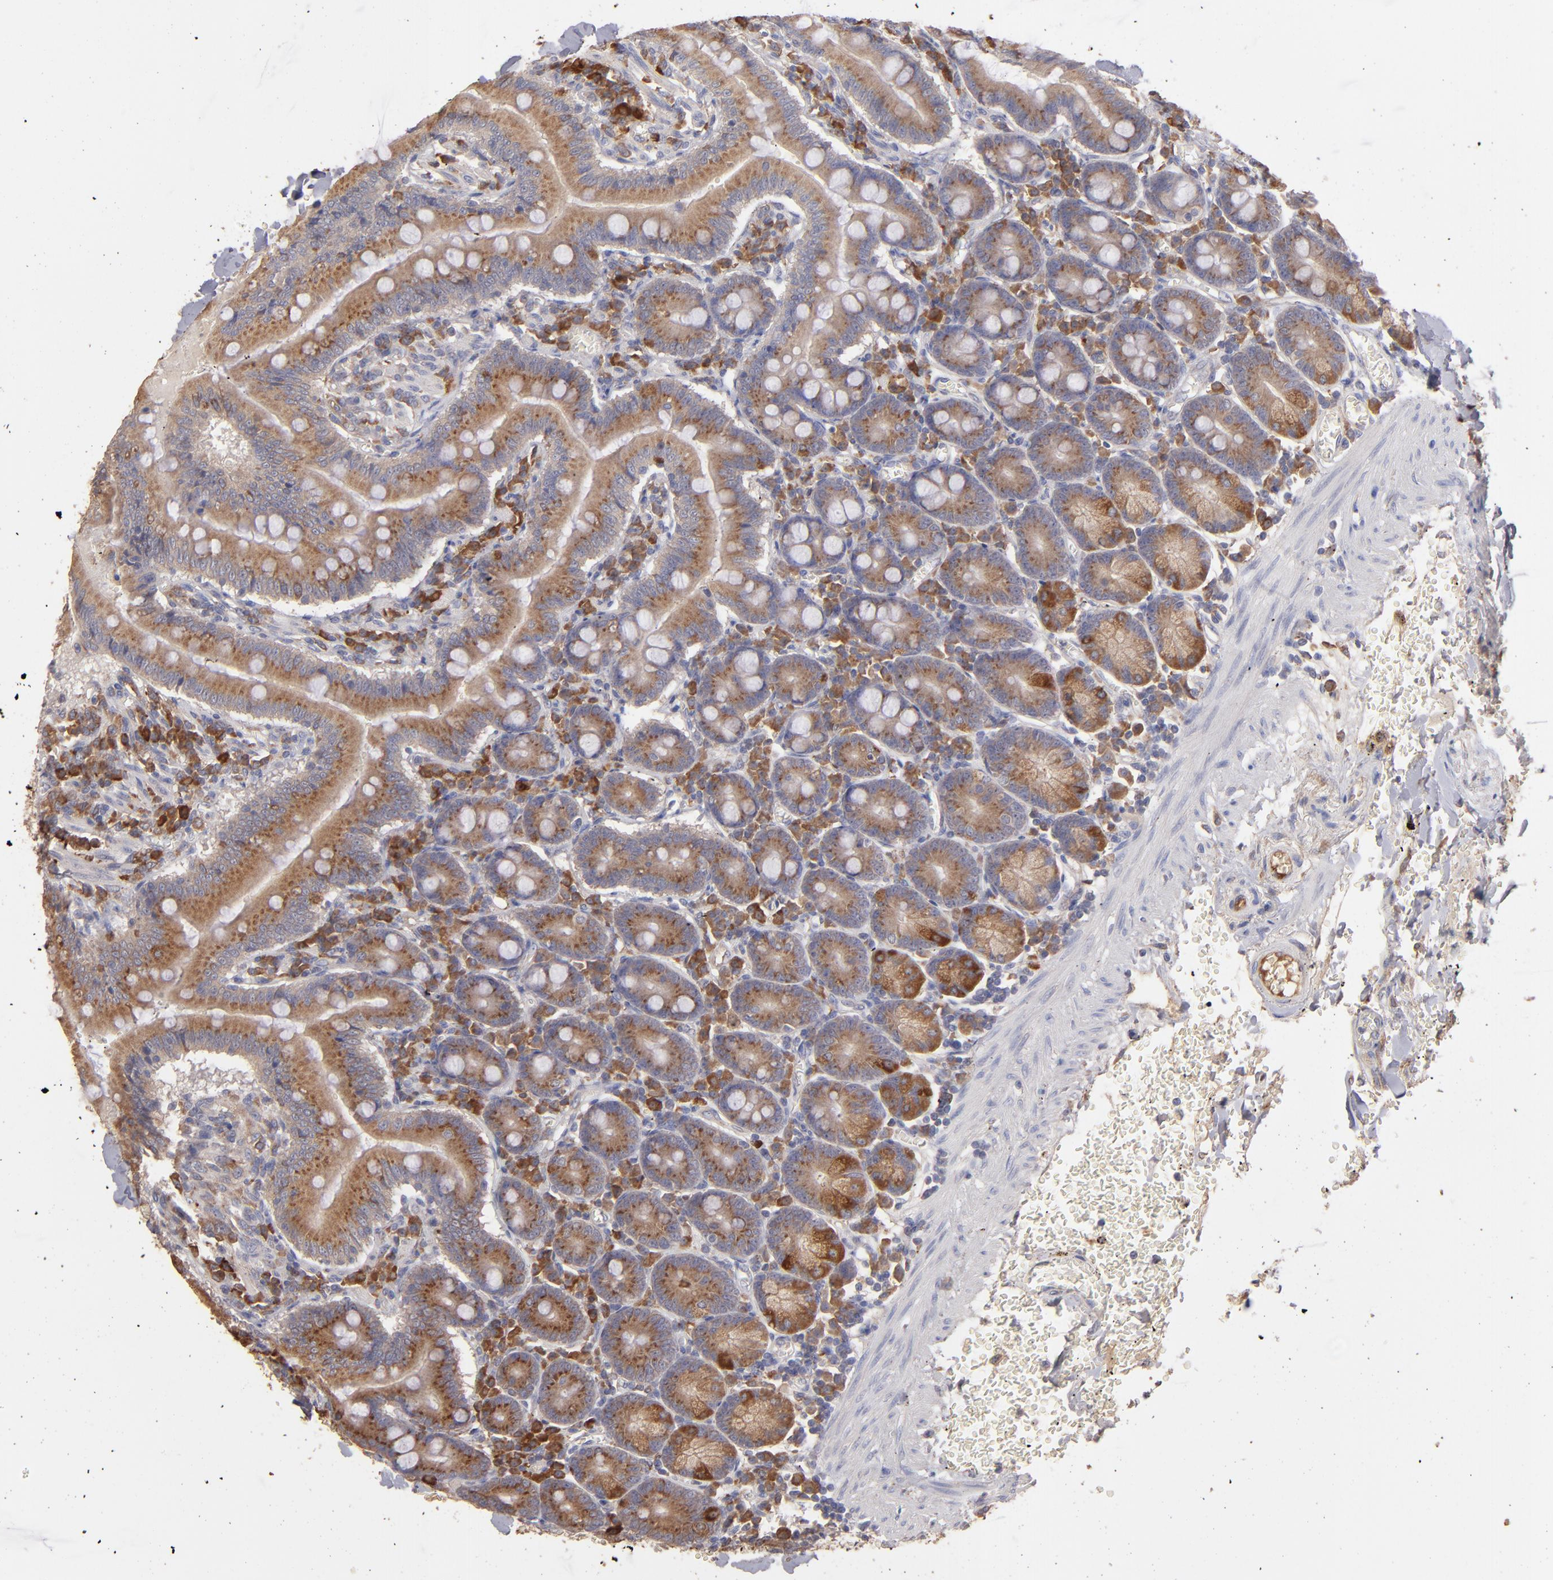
{"staining": {"intensity": "moderate", "quantity": ">75%", "location": "cytoplasmic/membranous"}, "tissue": "small intestine", "cell_type": "Glandular cells", "image_type": "normal", "snomed": [{"axis": "morphology", "description": "Normal tissue, NOS"}, {"axis": "topography", "description": "Small intestine"}], "caption": "Human small intestine stained for a protein (brown) shows moderate cytoplasmic/membranous positive positivity in about >75% of glandular cells.", "gene": "NFKBIE", "patient": {"sex": "male", "age": 71}}